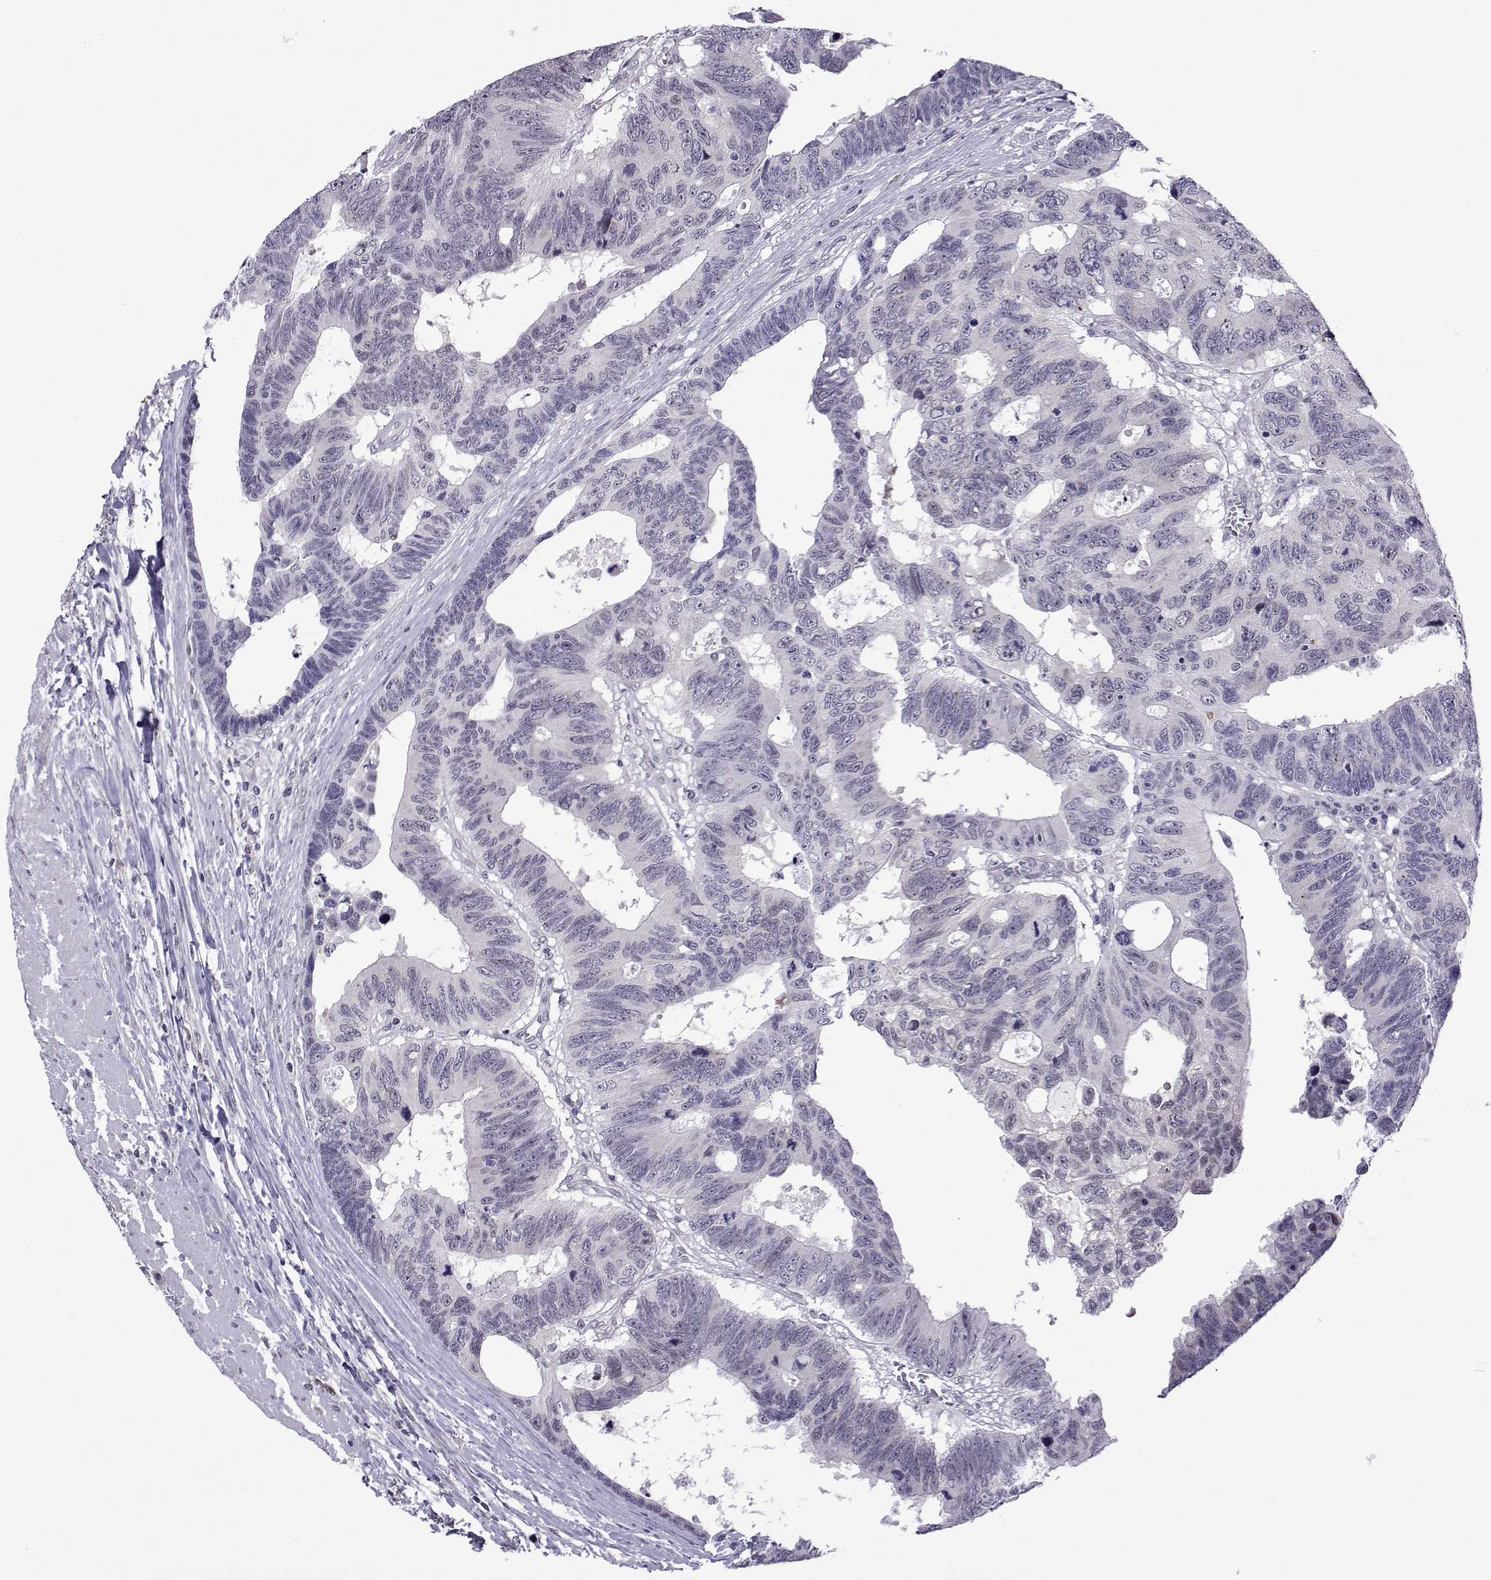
{"staining": {"intensity": "negative", "quantity": "none", "location": "none"}, "tissue": "colorectal cancer", "cell_type": "Tumor cells", "image_type": "cancer", "snomed": [{"axis": "morphology", "description": "Adenocarcinoma, NOS"}, {"axis": "topography", "description": "Colon"}], "caption": "An image of human colorectal cancer (adenocarcinoma) is negative for staining in tumor cells.", "gene": "FGF3", "patient": {"sex": "female", "age": 77}}